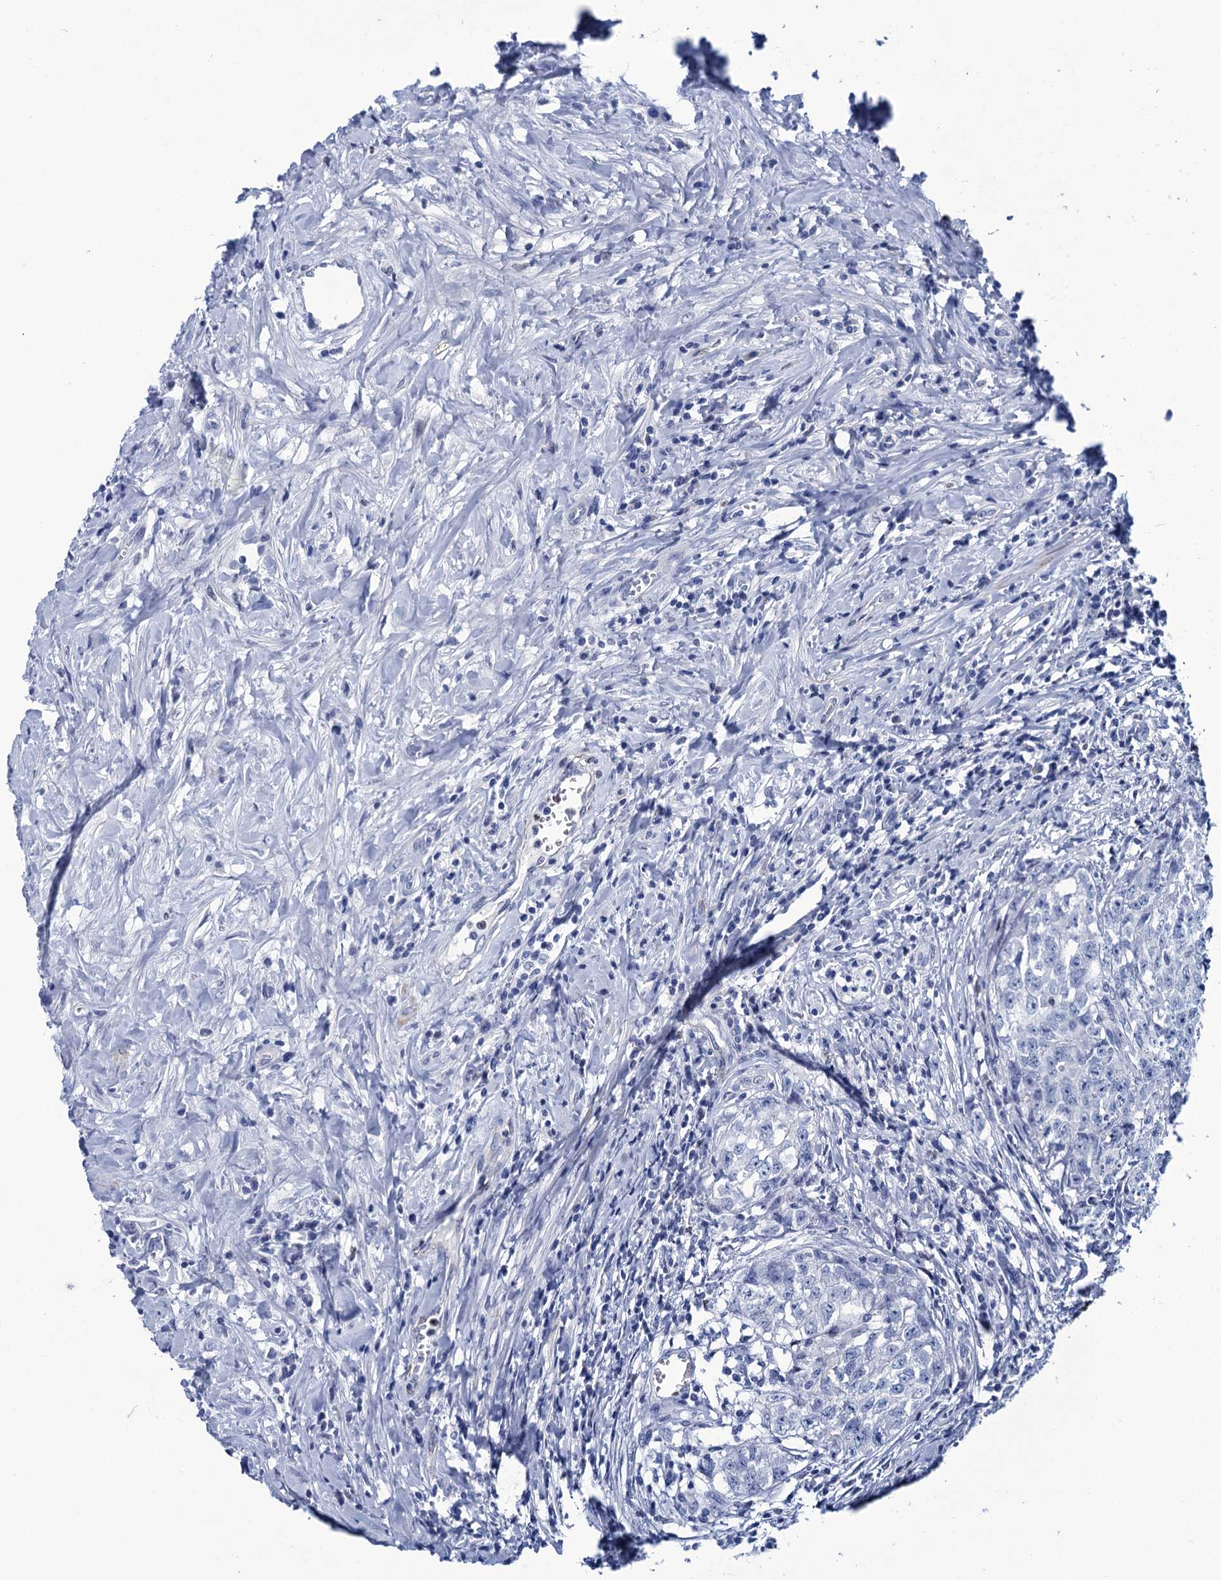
{"staining": {"intensity": "negative", "quantity": "none", "location": "none"}, "tissue": "testis cancer", "cell_type": "Tumor cells", "image_type": "cancer", "snomed": [{"axis": "morphology", "description": "Seminoma, NOS"}, {"axis": "morphology", "description": "Carcinoma, Embryonal, NOS"}, {"axis": "topography", "description": "Testis"}], "caption": "A photomicrograph of seminoma (testis) stained for a protein shows no brown staining in tumor cells.", "gene": "RHCG", "patient": {"sex": "male", "age": 43}}